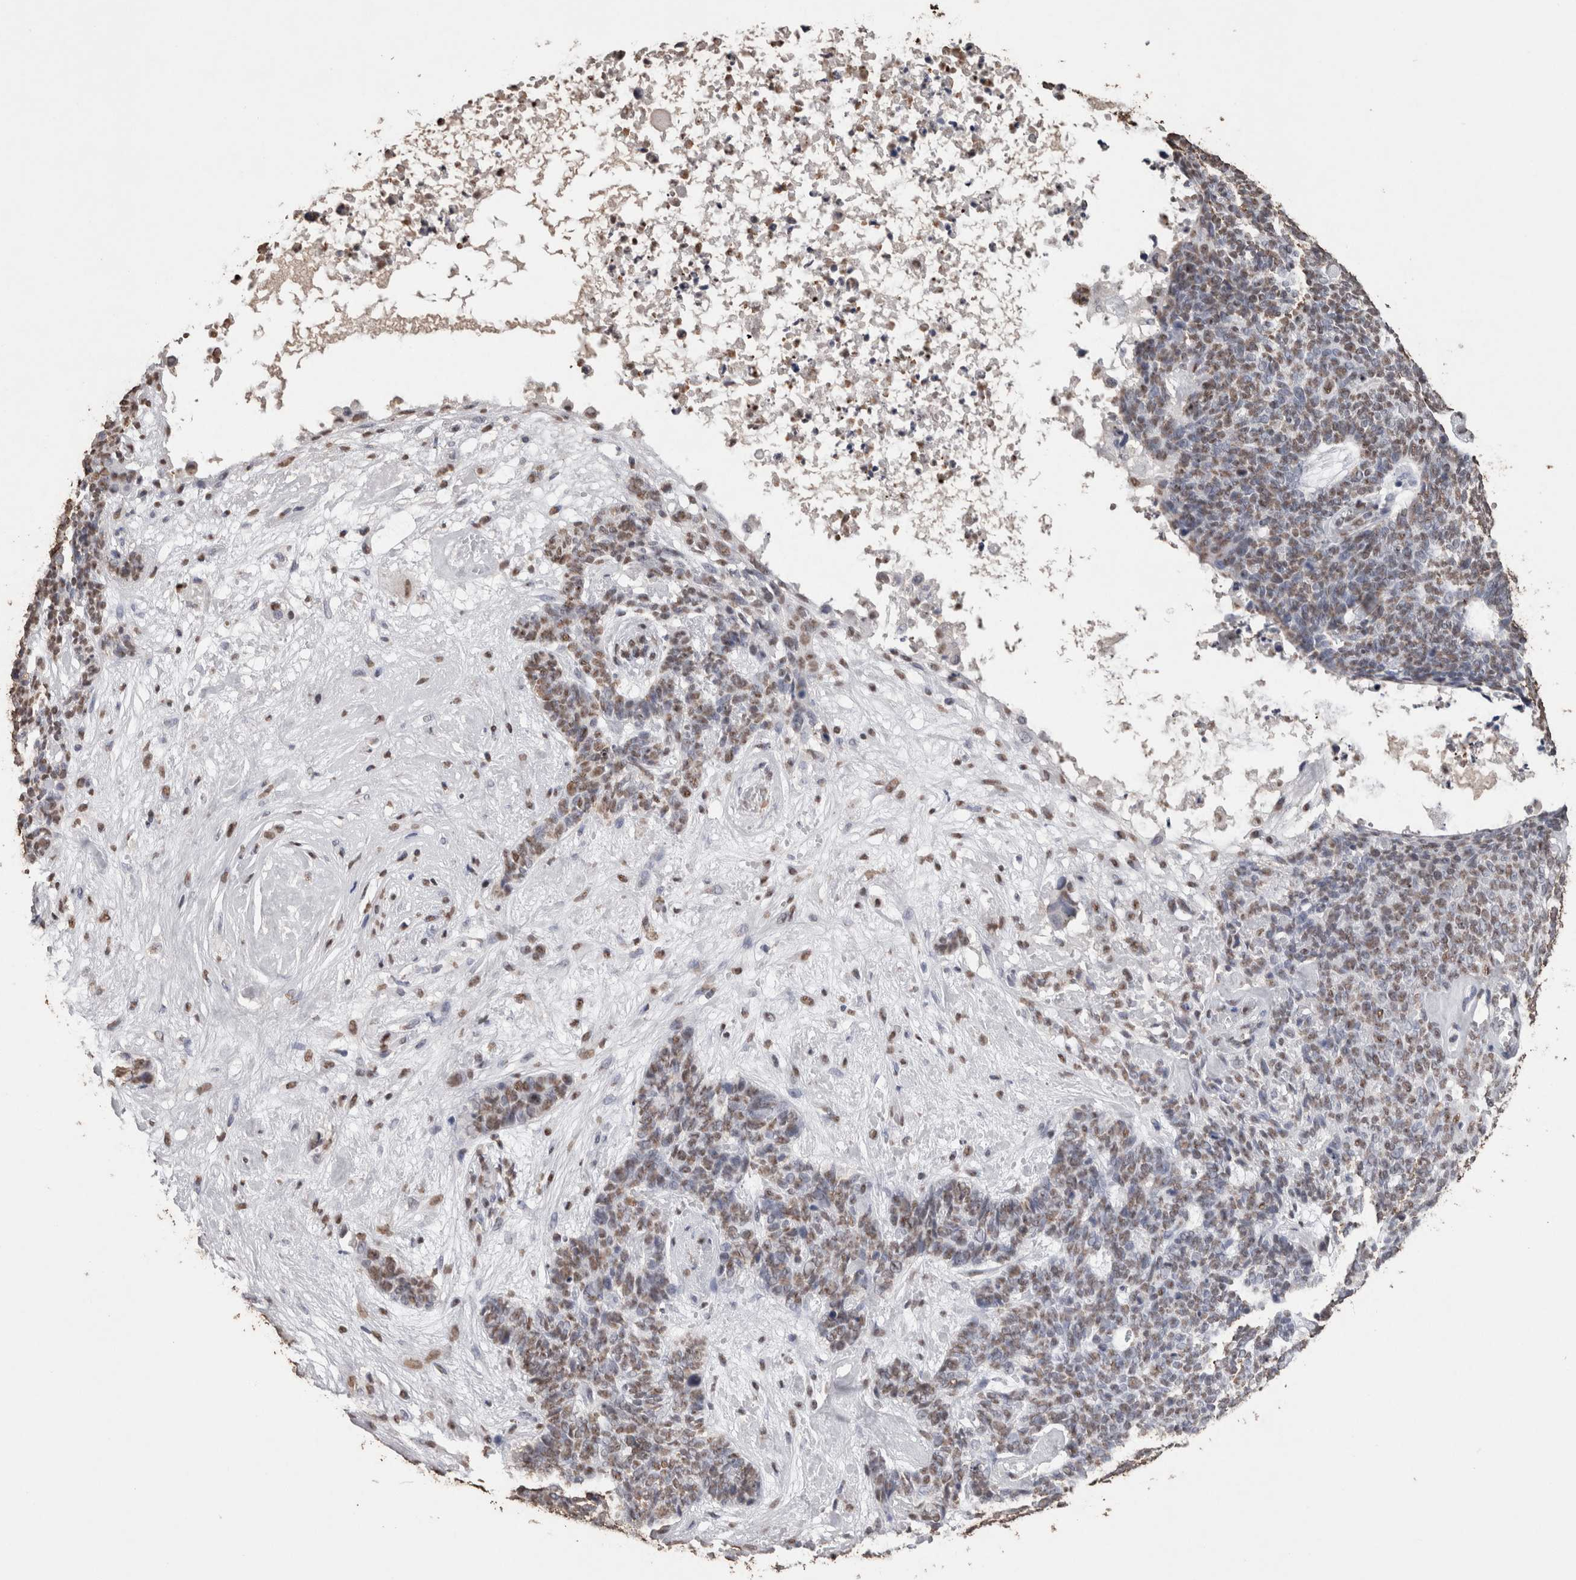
{"staining": {"intensity": "moderate", "quantity": "25%-75%", "location": "nuclear"}, "tissue": "skin cancer", "cell_type": "Tumor cells", "image_type": "cancer", "snomed": [{"axis": "morphology", "description": "Basal cell carcinoma"}, {"axis": "topography", "description": "Skin"}], "caption": "Human basal cell carcinoma (skin) stained with a protein marker demonstrates moderate staining in tumor cells.", "gene": "NTHL1", "patient": {"sex": "female", "age": 84}}